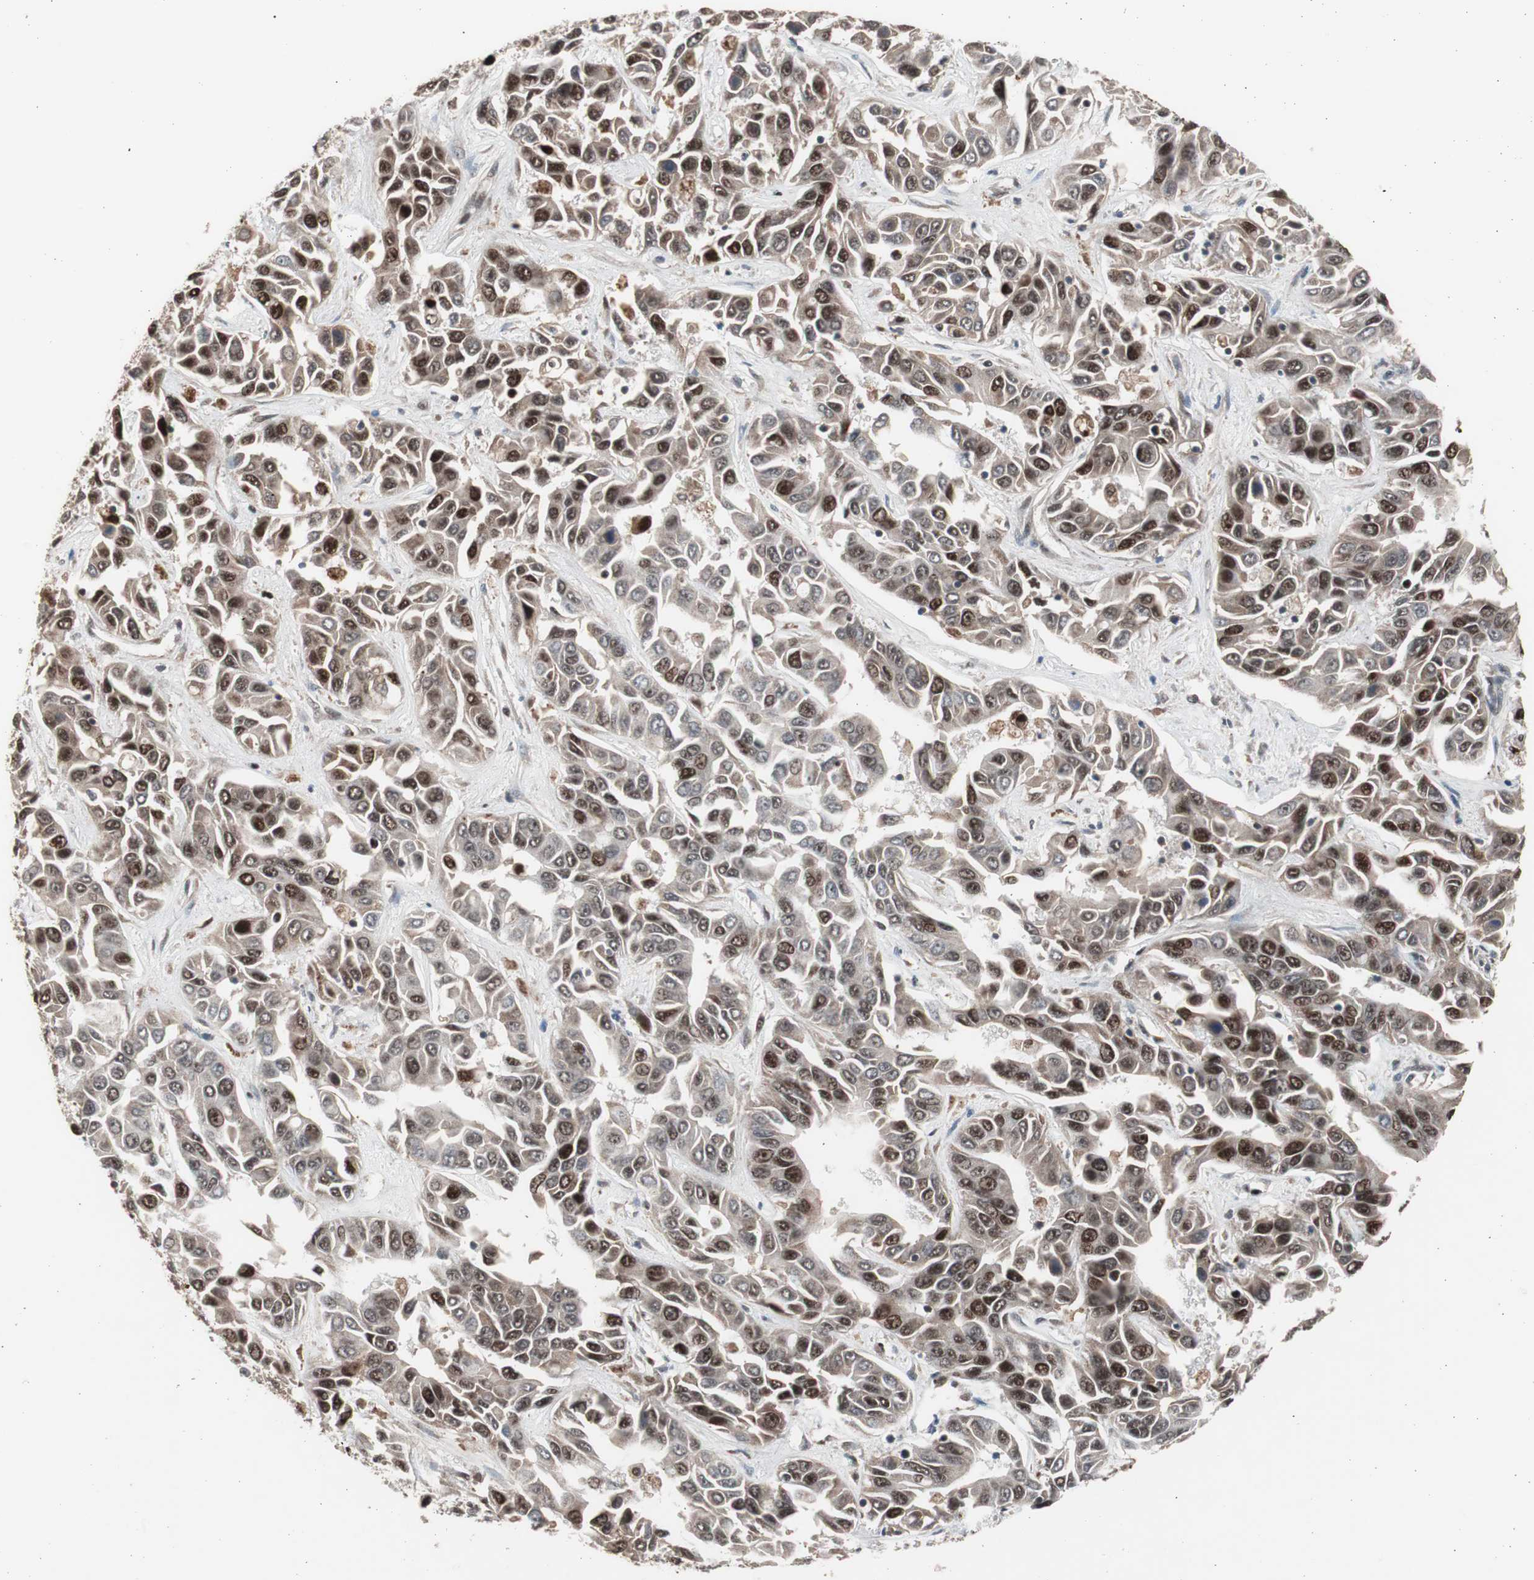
{"staining": {"intensity": "strong", "quantity": ">75%", "location": "nuclear"}, "tissue": "liver cancer", "cell_type": "Tumor cells", "image_type": "cancer", "snomed": [{"axis": "morphology", "description": "Cholangiocarcinoma"}, {"axis": "topography", "description": "Liver"}], "caption": "Immunohistochemical staining of human cholangiocarcinoma (liver) displays high levels of strong nuclear positivity in about >75% of tumor cells.", "gene": "RPA1", "patient": {"sex": "female", "age": 52}}